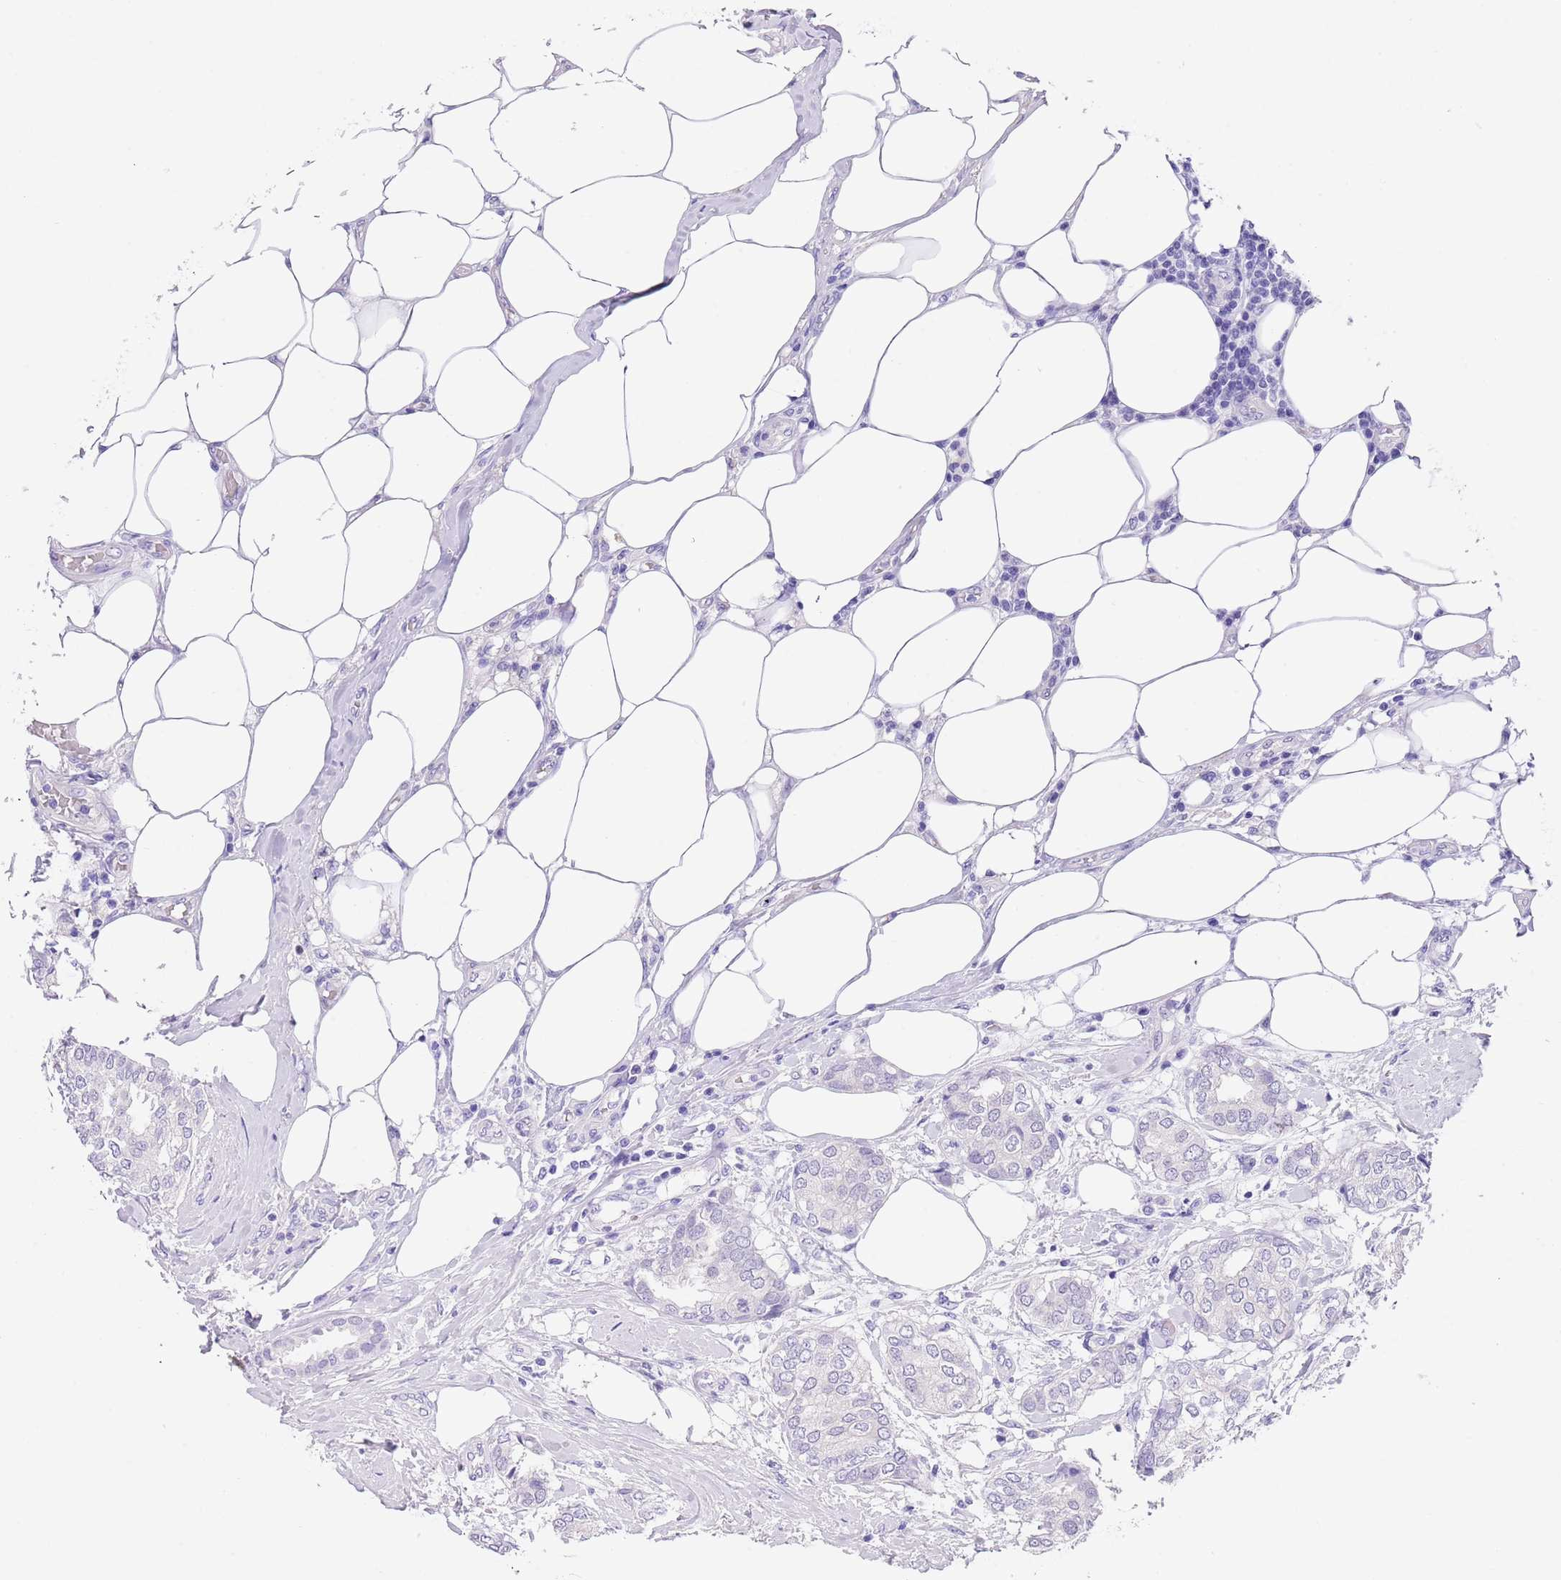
{"staining": {"intensity": "negative", "quantity": "none", "location": "none"}, "tissue": "breast cancer", "cell_type": "Tumor cells", "image_type": "cancer", "snomed": [{"axis": "morphology", "description": "Duct carcinoma"}, {"axis": "topography", "description": "Breast"}], "caption": "High magnification brightfield microscopy of breast infiltrating ductal carcinoma stained with DAB (brown) and counterstained with hematoxylin (blue): tumor cells show no significant positivity. Brightfield microscopy of immunohistochemistry stained with DAB (3,3'-diaminobenzidine) (brown) and hematoxylin (blue), captured at high magnification.", "gene": "TMEM185B", "patient": {"sex": "female", "age": 73}}